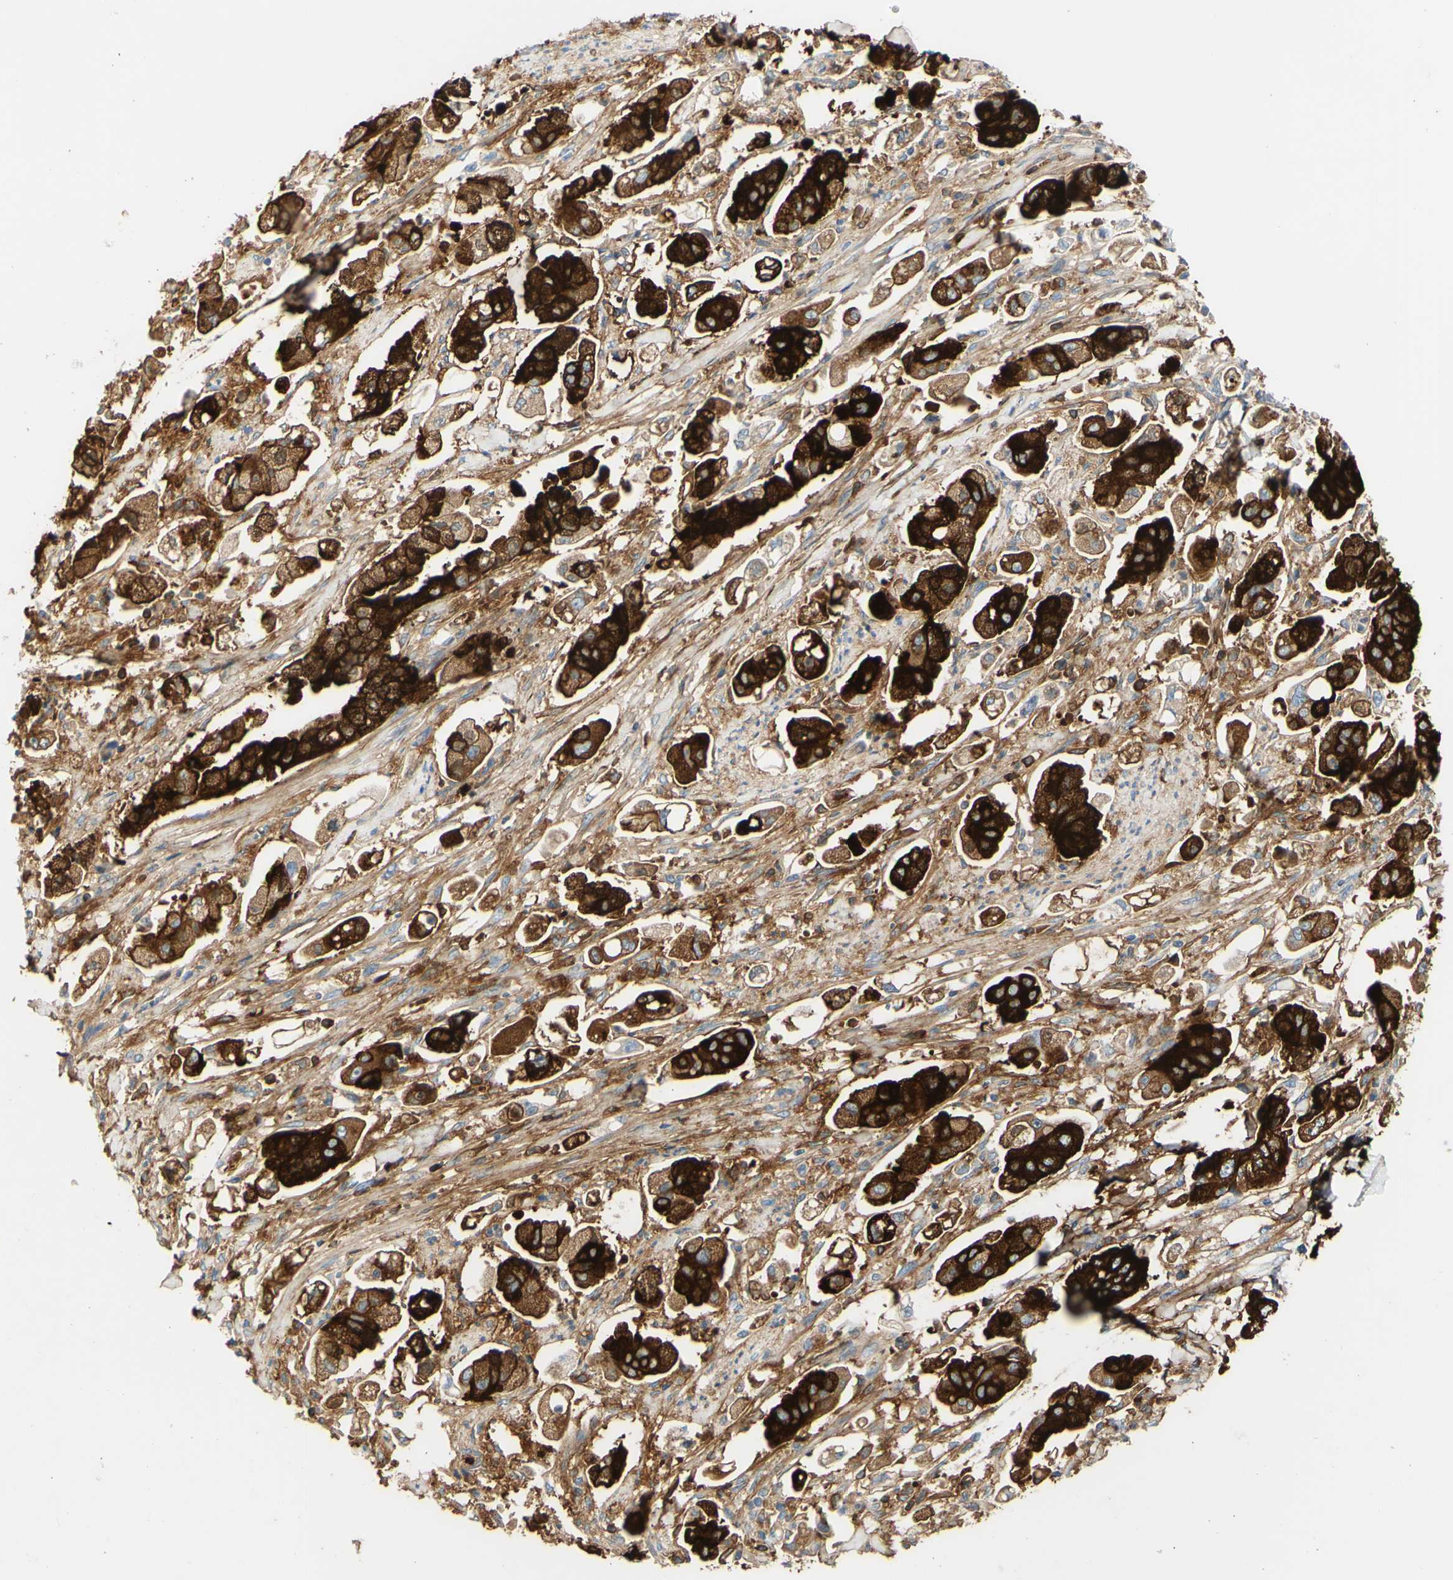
{"staining": {"intensity": "strong", "quantity": ">75%", "location": "cytoplasmic/membranous"}, "tissue": "stomach cancer", "cell_type": "Tumor cells", "image_type": "cancer", "snomed": [{"axis": "morphology", "description": "Adenocarcinoma, NOS"}, {"axis": "topography", "description": "Stomach"}], "caption": "Immunohistochemistry image of neoplastic tissue: human stomach cancer (adenocarcinoma) stained using immunohistochemistry (IHC) exhibits high levels of strong protein expression localized specifically in the cytoplasmic/membranous of tumor cells, appearing as a cytoplasmic/membranous brown color.", "gene": "PIGR", "patient": {"sex": "male", "age": 62}}